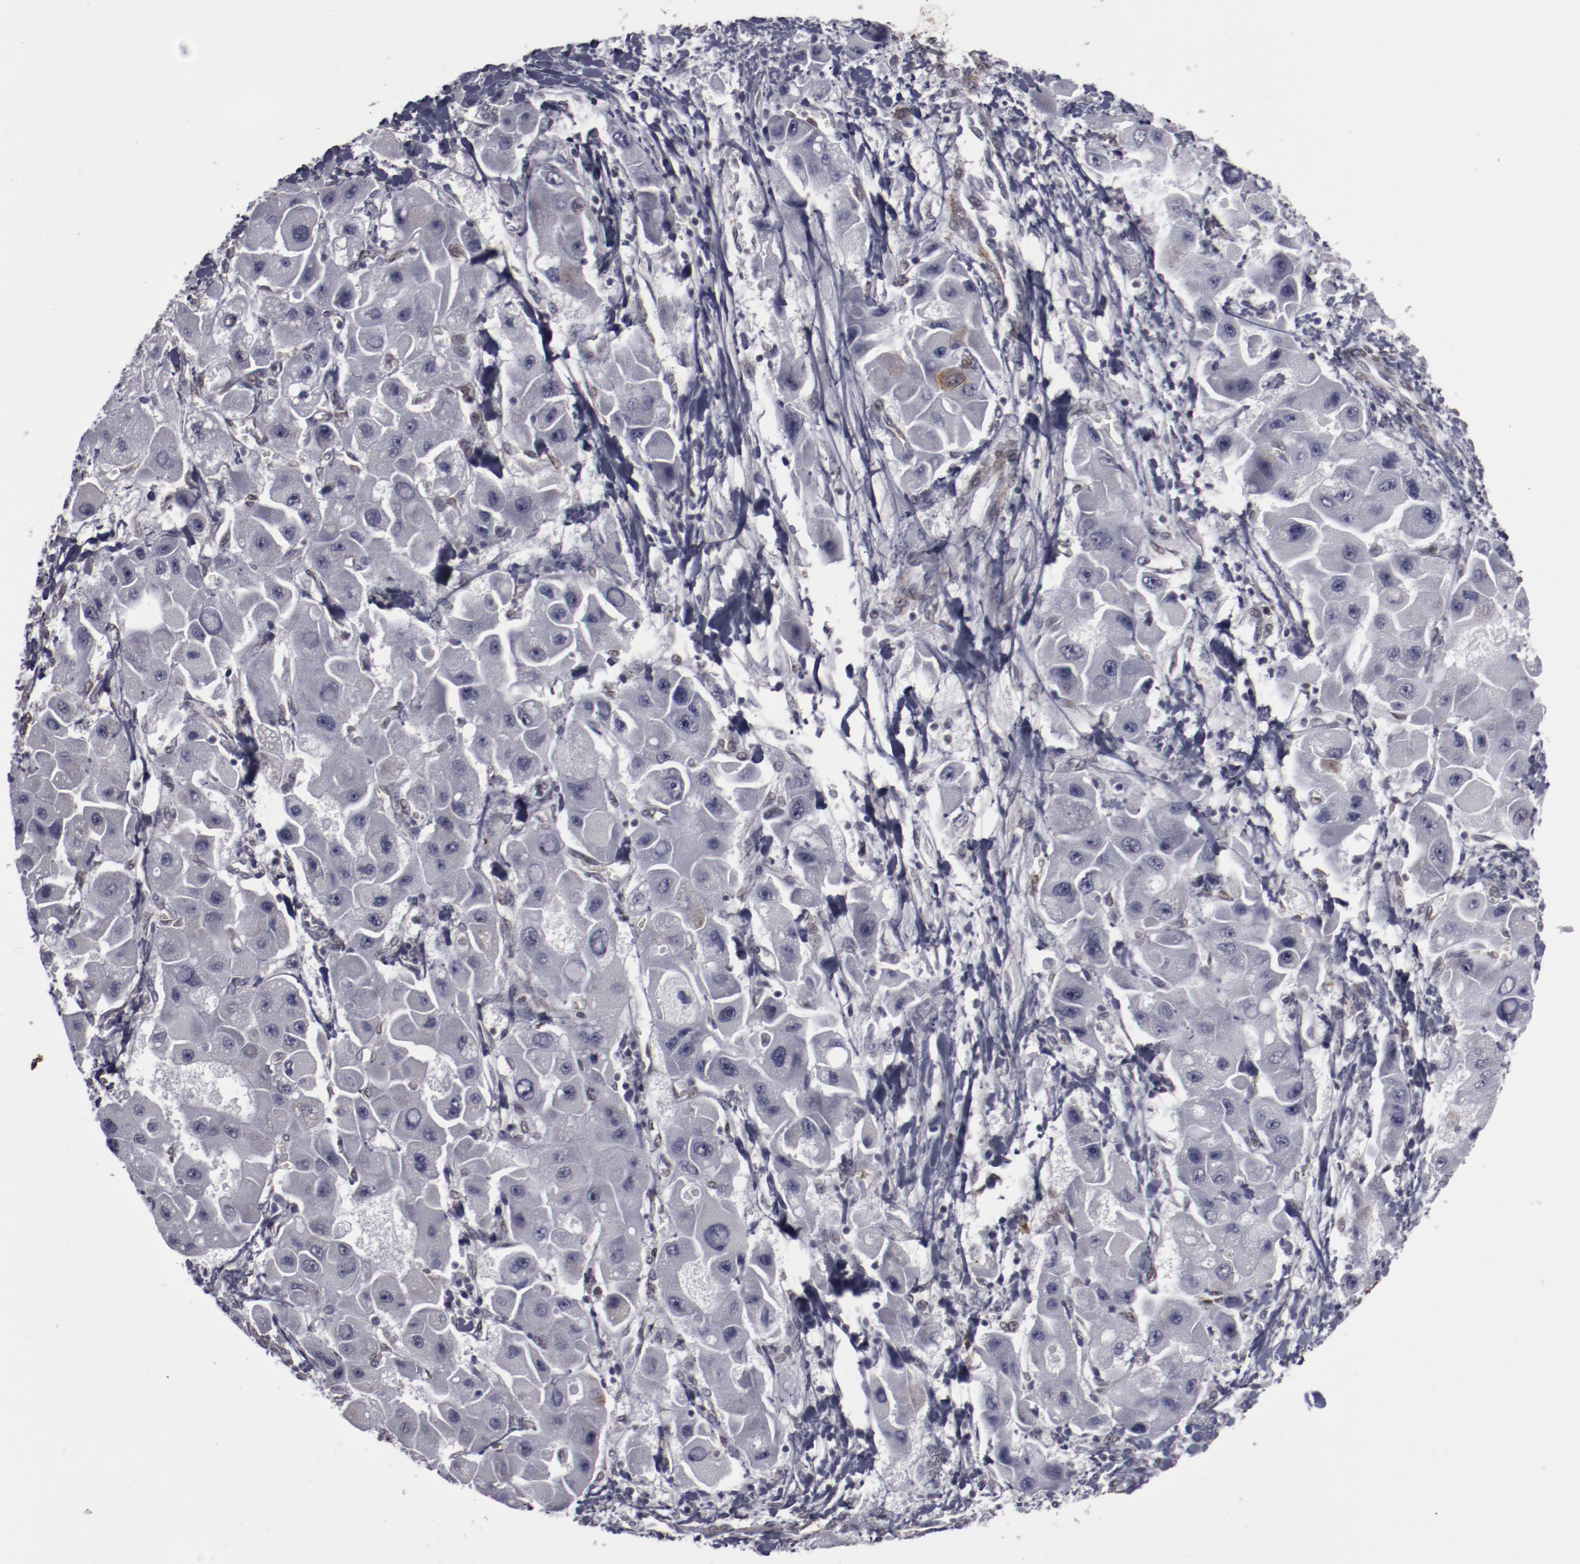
{"staining": {"intensity": "negative", "quantity": "none", "location": "none"}, "tissue": "liver cancer", "cell_type": "Tumor cells", "image_type": "cancer", "snomed": [{"axis": "morphology", "description": "Carcinoma, Hepatocellular, NOS"}, {"axis": "topography", "description": "Liver"}], "caption": "DAB (3,3'-diaminobenzidine) immunohistochemical staining of human liver cancer (hepatocellular carcinoma) reveals no significant positivity in tumor cells.", "gene": "LEF1", "patient": {"sex": "male", "age": 24}}